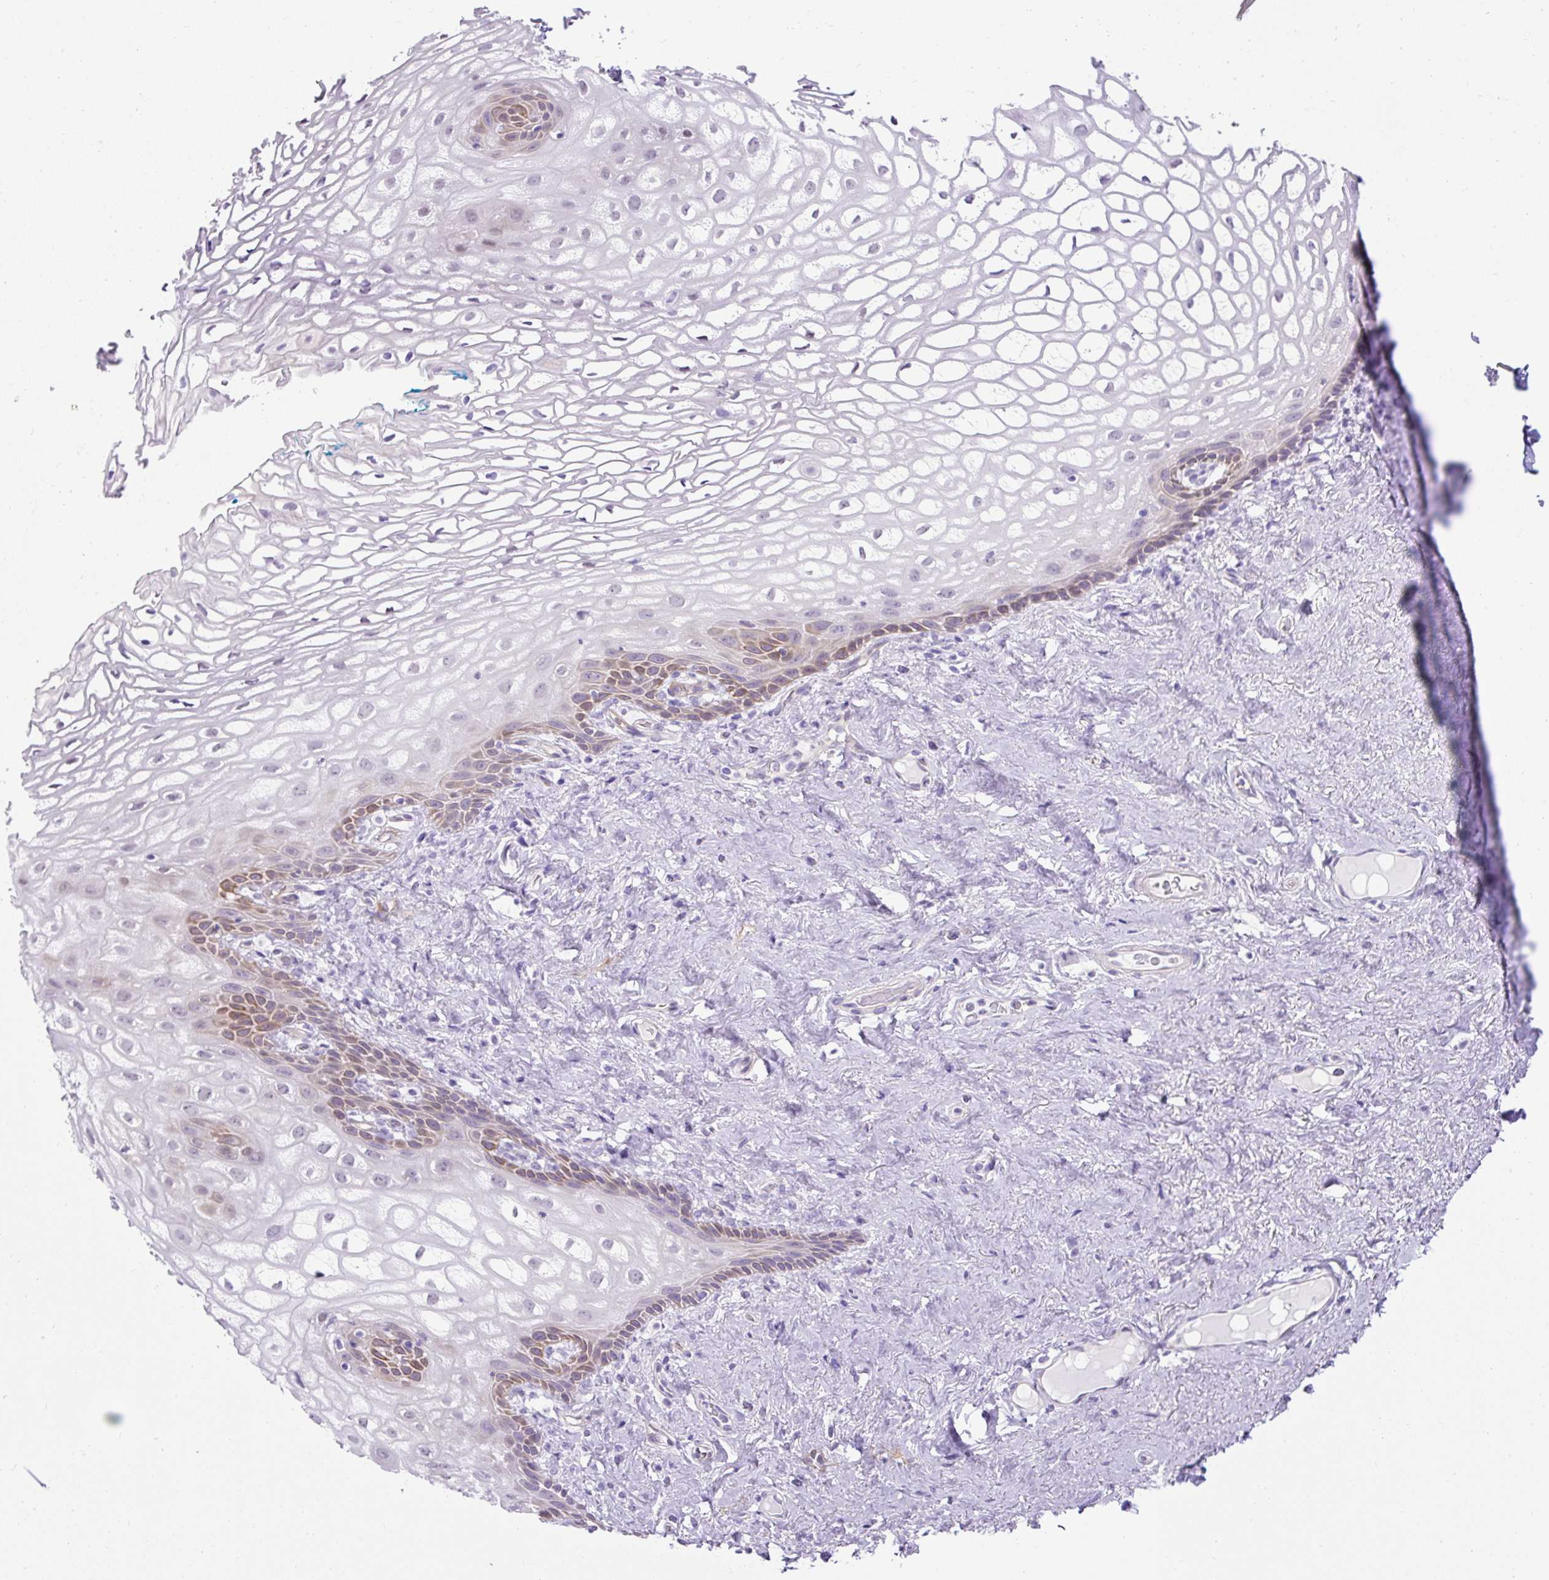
{"staining": {"intensity": "moderate", "quantity": "<25%", "location": "cytoplasmic/membranous"}, "tissue": "vagina", "cell_type": "Squamous epithelial cells", "image_type": "normal", "snomed": [{"axis": "morphology", "description": "Normal tissue, NOS"}, {"axis": "morphology", "description": "Adenocarcinoma, NOS"}, {"axis": "topography", "description": "Rectum"}, {"axis": "topography", "description": "Vagina"}, {"axis": "topography", "description": "Peripheral nerve tissue"}], "caption": "Immunohistochemical staining of benign human vagina reveals <25% levels of moderate cytoplasmic/membranous protein expression in approximately <25% of squamous epithelial cells. The staining was performed using DAB to visualize the protein expression in brown, while the nuclei were stained in blue with hematoxylin (Magnification: 20x).", "gene": "KRT12", "patient": {"sex": "female", "age": 71}}